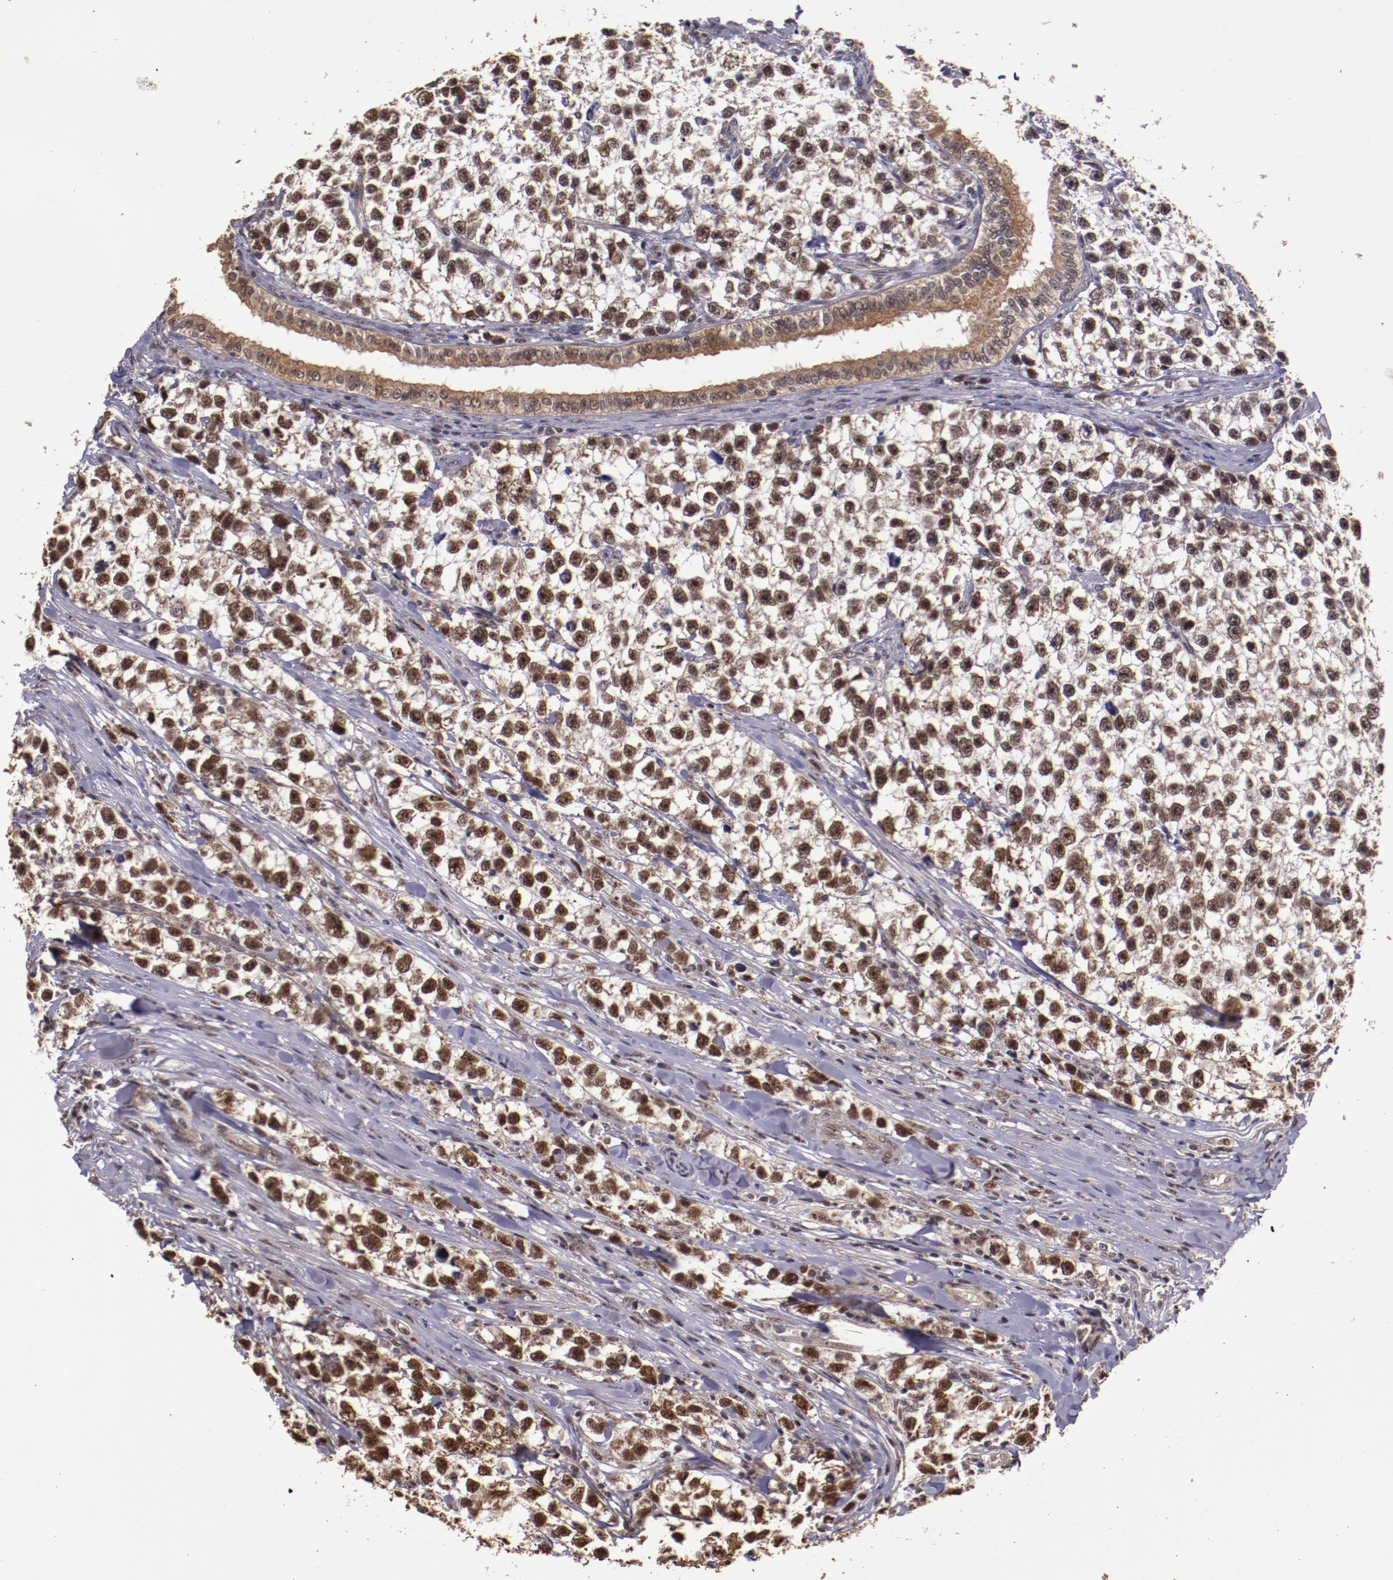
{"staining": {"intensity": "strong", "quantity": ">75%", "location": "cytoplasmic/membranous,nuclear"}, "tissue": "testis cancer", "cell_type": "Tumor cells", "image_type": "cancer", "snomed": [{"axis": "morphology", "description": "Seminoma, NOS"}, {"axis": "morphology", "description": "Carcinoma, Embryonal, NOS"}, {"axis": "topography", "description": "Testis"}], "caption": "Testis cancer (embryonal carcinoma) was stained to show a protein in brown. There is high levels of strong cytoplasmic/membranous and nuclear staining in about >75% of tumor cells.", "gene": "CECR2", "patient": {"sex": "male", "age": 30}}